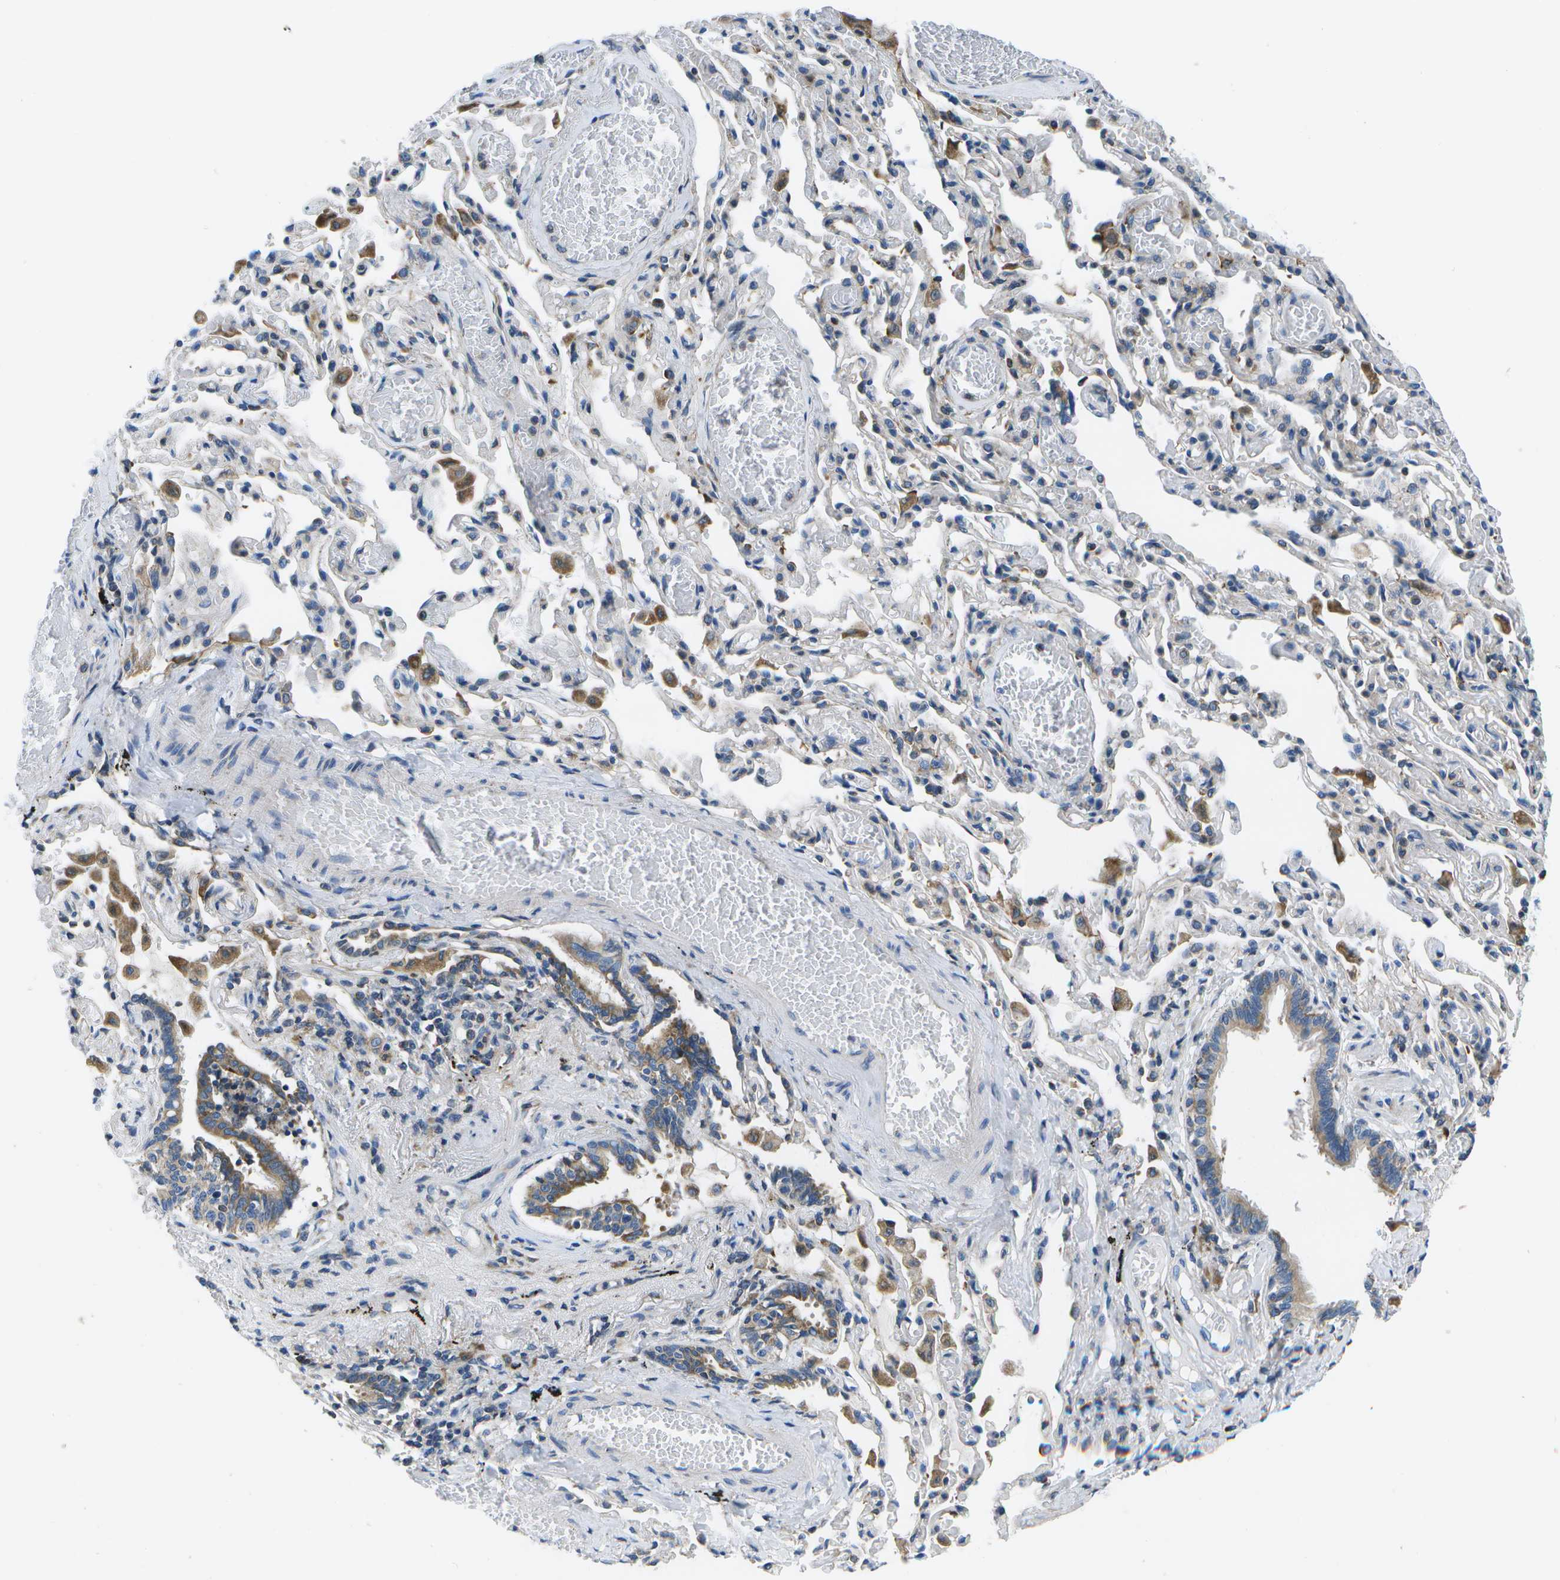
{"staining": {"intensity": "moderate", "quantity": ">75%", "location": "cytoplasmic/membranous"}, "tissue": "bronchus", "cell_type": "Respiratory epithelial cells", "image_type": "normal", "snomed": [{"axis": "morphology", "description": "Normal tissue, NOS"}, {"axis": "morphology", "description": "Inflammation, NOS"}, {"axis": "topography", "description": "Cartilage tissue"}, {"axis": "topography", "description": "Lung"}], "caption": "This micrograph shows immunohistochemistry staining of normal human bronchus, with medium moderate cytoplasmic/membranous expression in about >75% of respiratory epithelial cells.", "gene": "GDF5", "patient": {"sex": "male", "age": 71}}